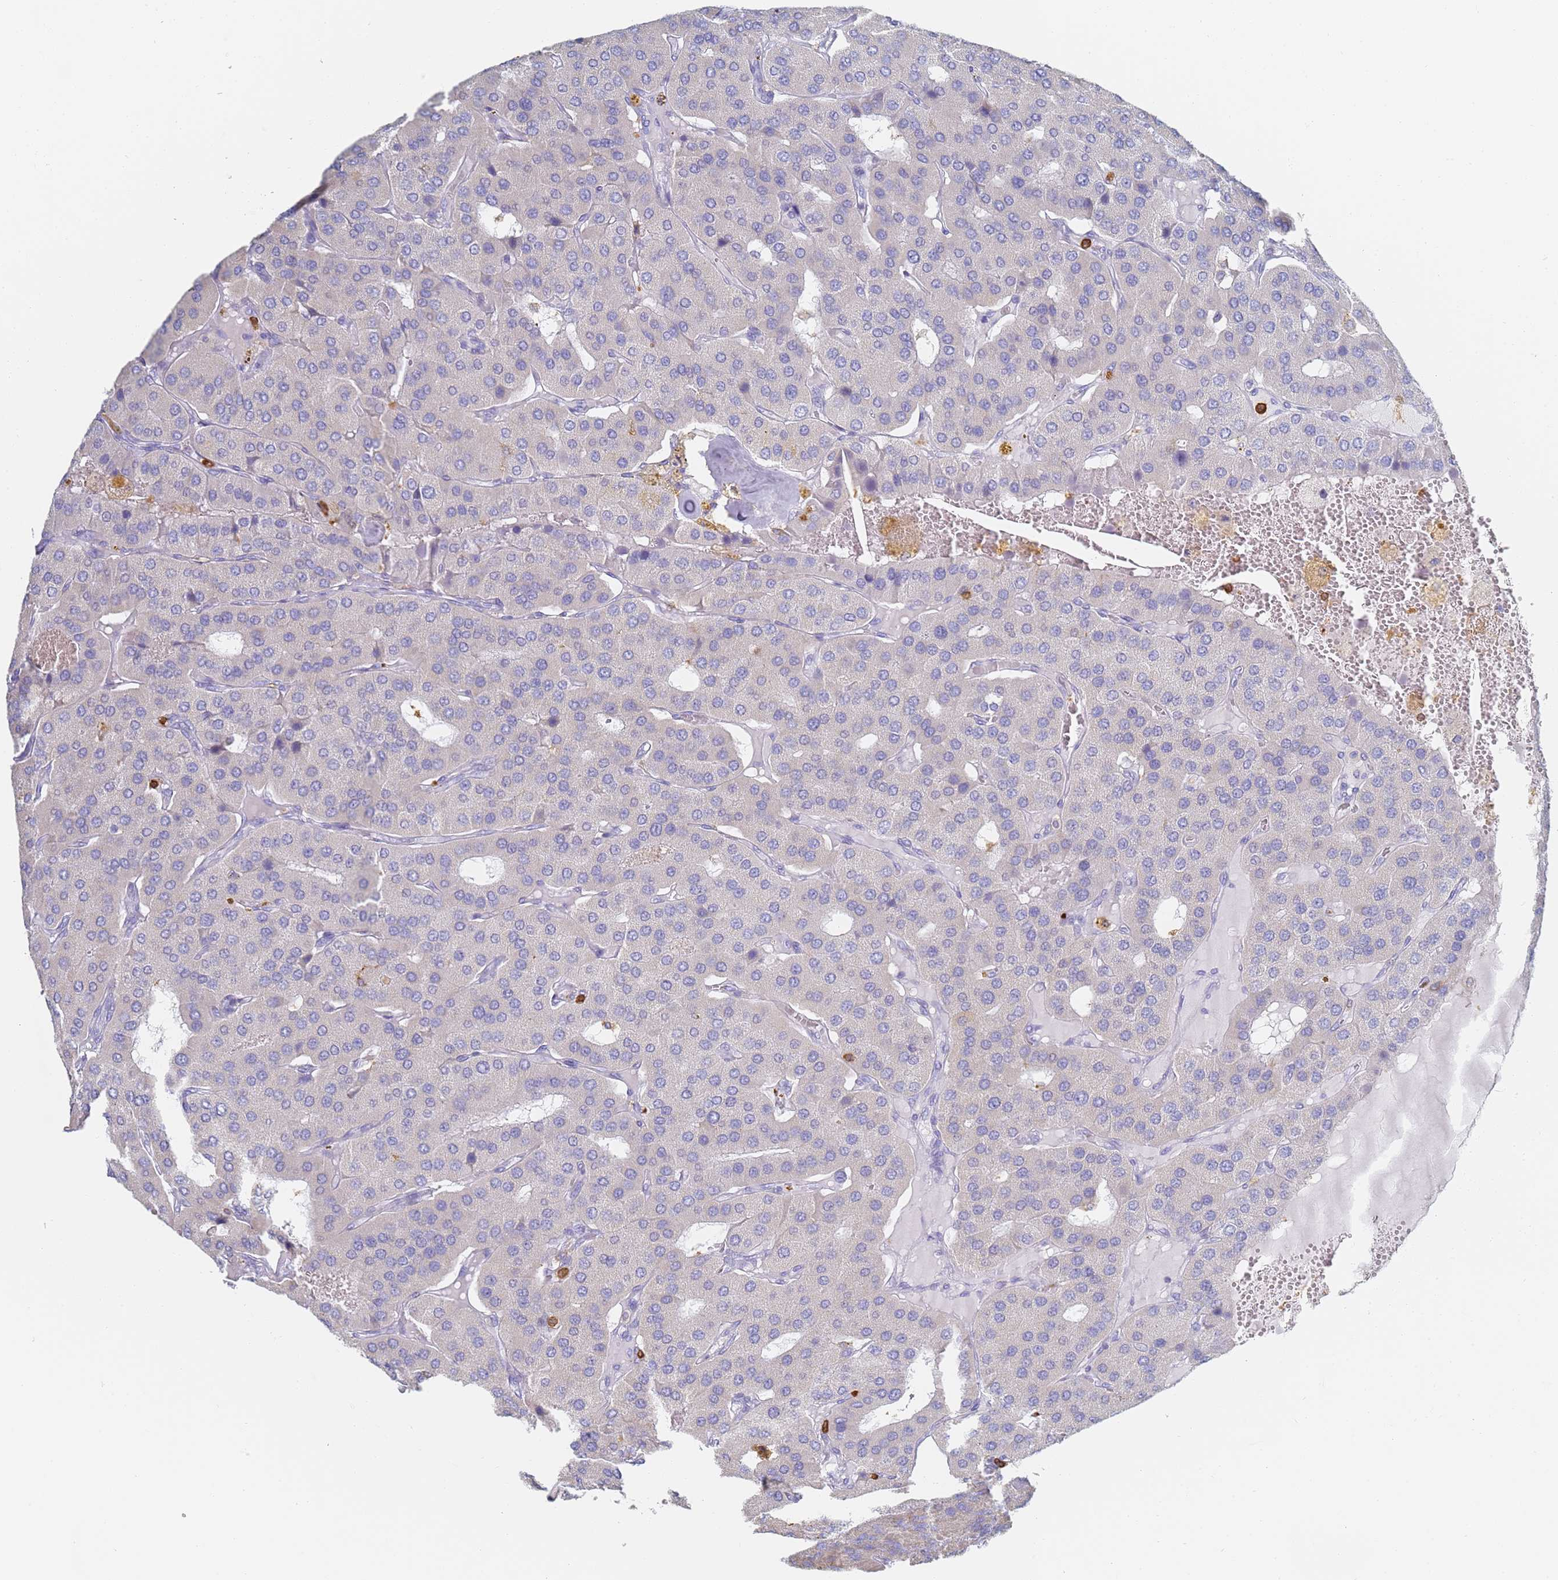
{"staining": {"intensity": "negative", "quantity": "none", "location": "none"}, "tissue": "parathyroid gland", "cell_type": "Glandular cells", "image_type": "normal", "snomed": [{"axis": "morphology", "description": "Normal tissue, NOS"}, {"axis": "morphology", "description": "Adenoma, NOS"}, {"axis": "topography", "description": "Parathyroid gland"}], "caption": "An immunohistochemistry micrograph of benign parathyroid gland is shown. There is no staining in glandular cells of parathyroid gland.", "gene": "BIN2", "patient": {"sex": "female", "age": 86}}